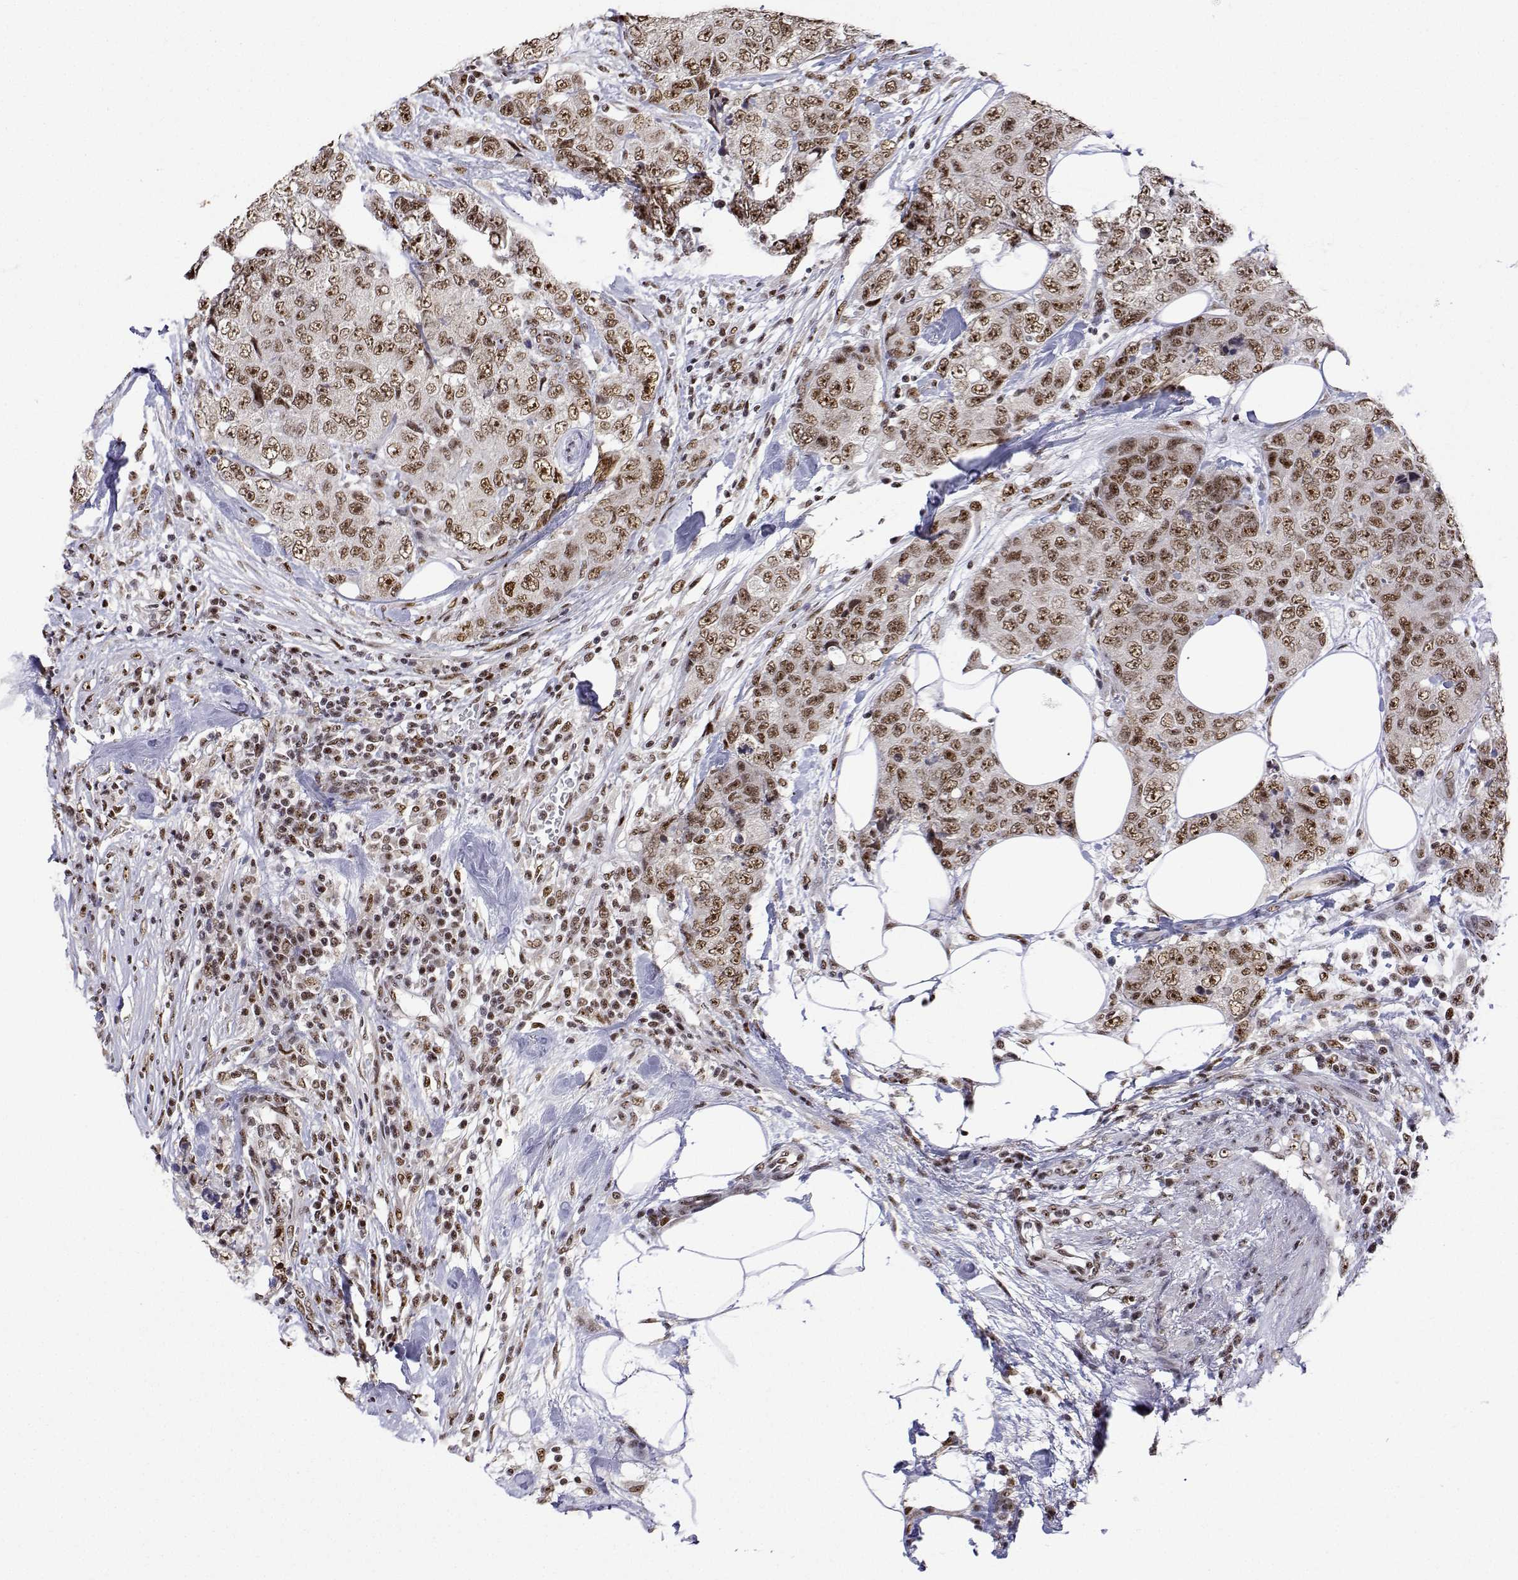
{"staining": {"intensity": "moderate", "quantity": ">75%", "location": "nuclear"}, "tissue": "urothelial cancer", "cell_type": "Tumor cells", "image_type": "cancer", "snomed": [{"axis": "morphology", "description": "Urothelial carcinoma, High grade"}, {"axis": "topography", "description": "Urinary bladder"}], "caption": "Brown immunohistochemical staining in high-grade urothelial carcinoma displays moderate nuclear positivity in approximately >75% of tumor cells.", "gene": "ADAR", "patient": {"sex": "female", "age": 78}}